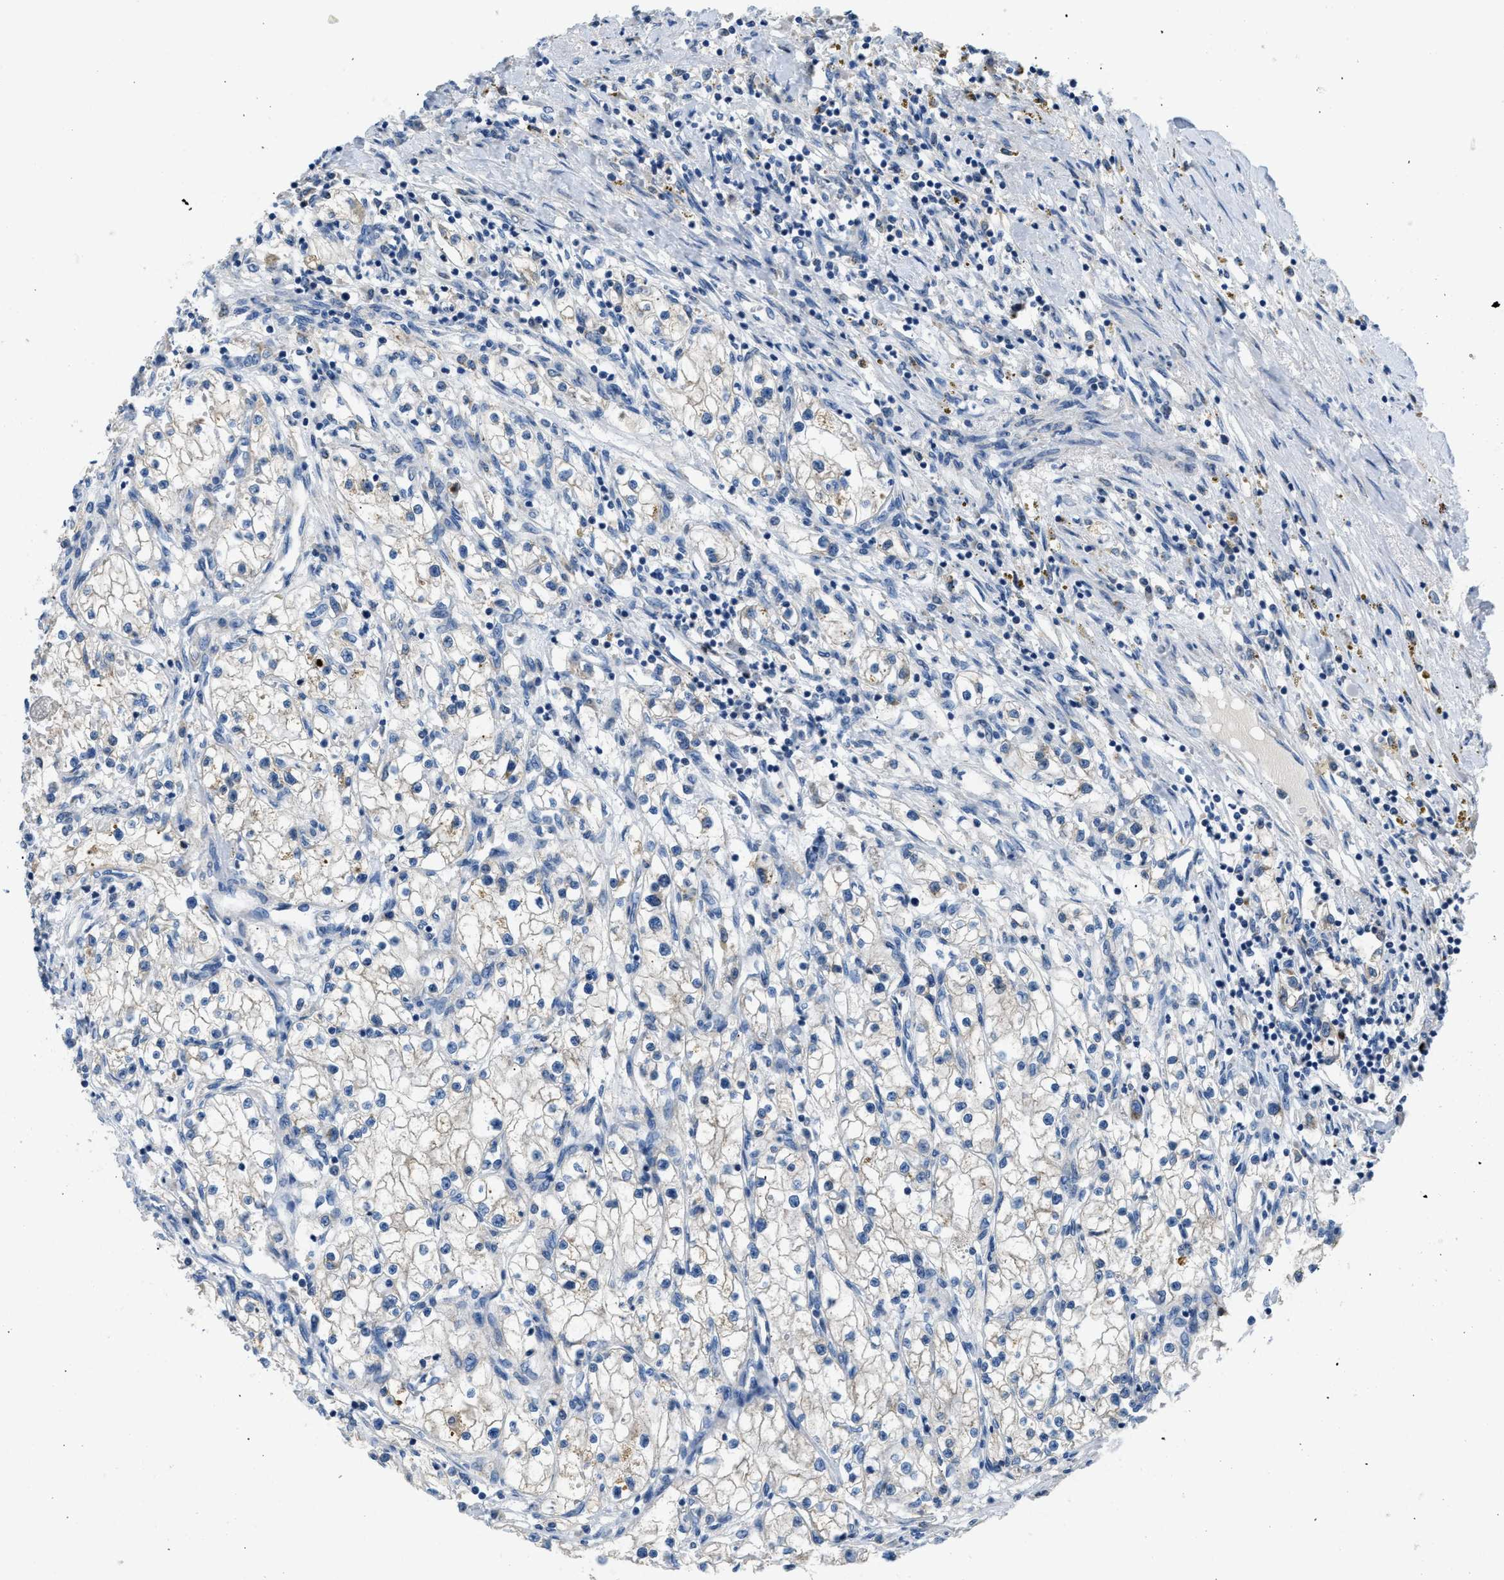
{"staining": {"intensity": "negative", "quantity": "none", "location": "none"}, "tissue": "renal cancer", "cell_type": "Tumor cells", "image_type": "cancer", "snomed": [{"axis": "morphology", "description": "Adenocarcinoma, NOS"}, {"axis": "topography", "description": "Kidney"}], "caption": "IHC image of renal cancer stained for a protein (brown), which shows no staining in tumor cells.", "gene": "TOMM34", "patient": {"sex": "male", "age": 68}}